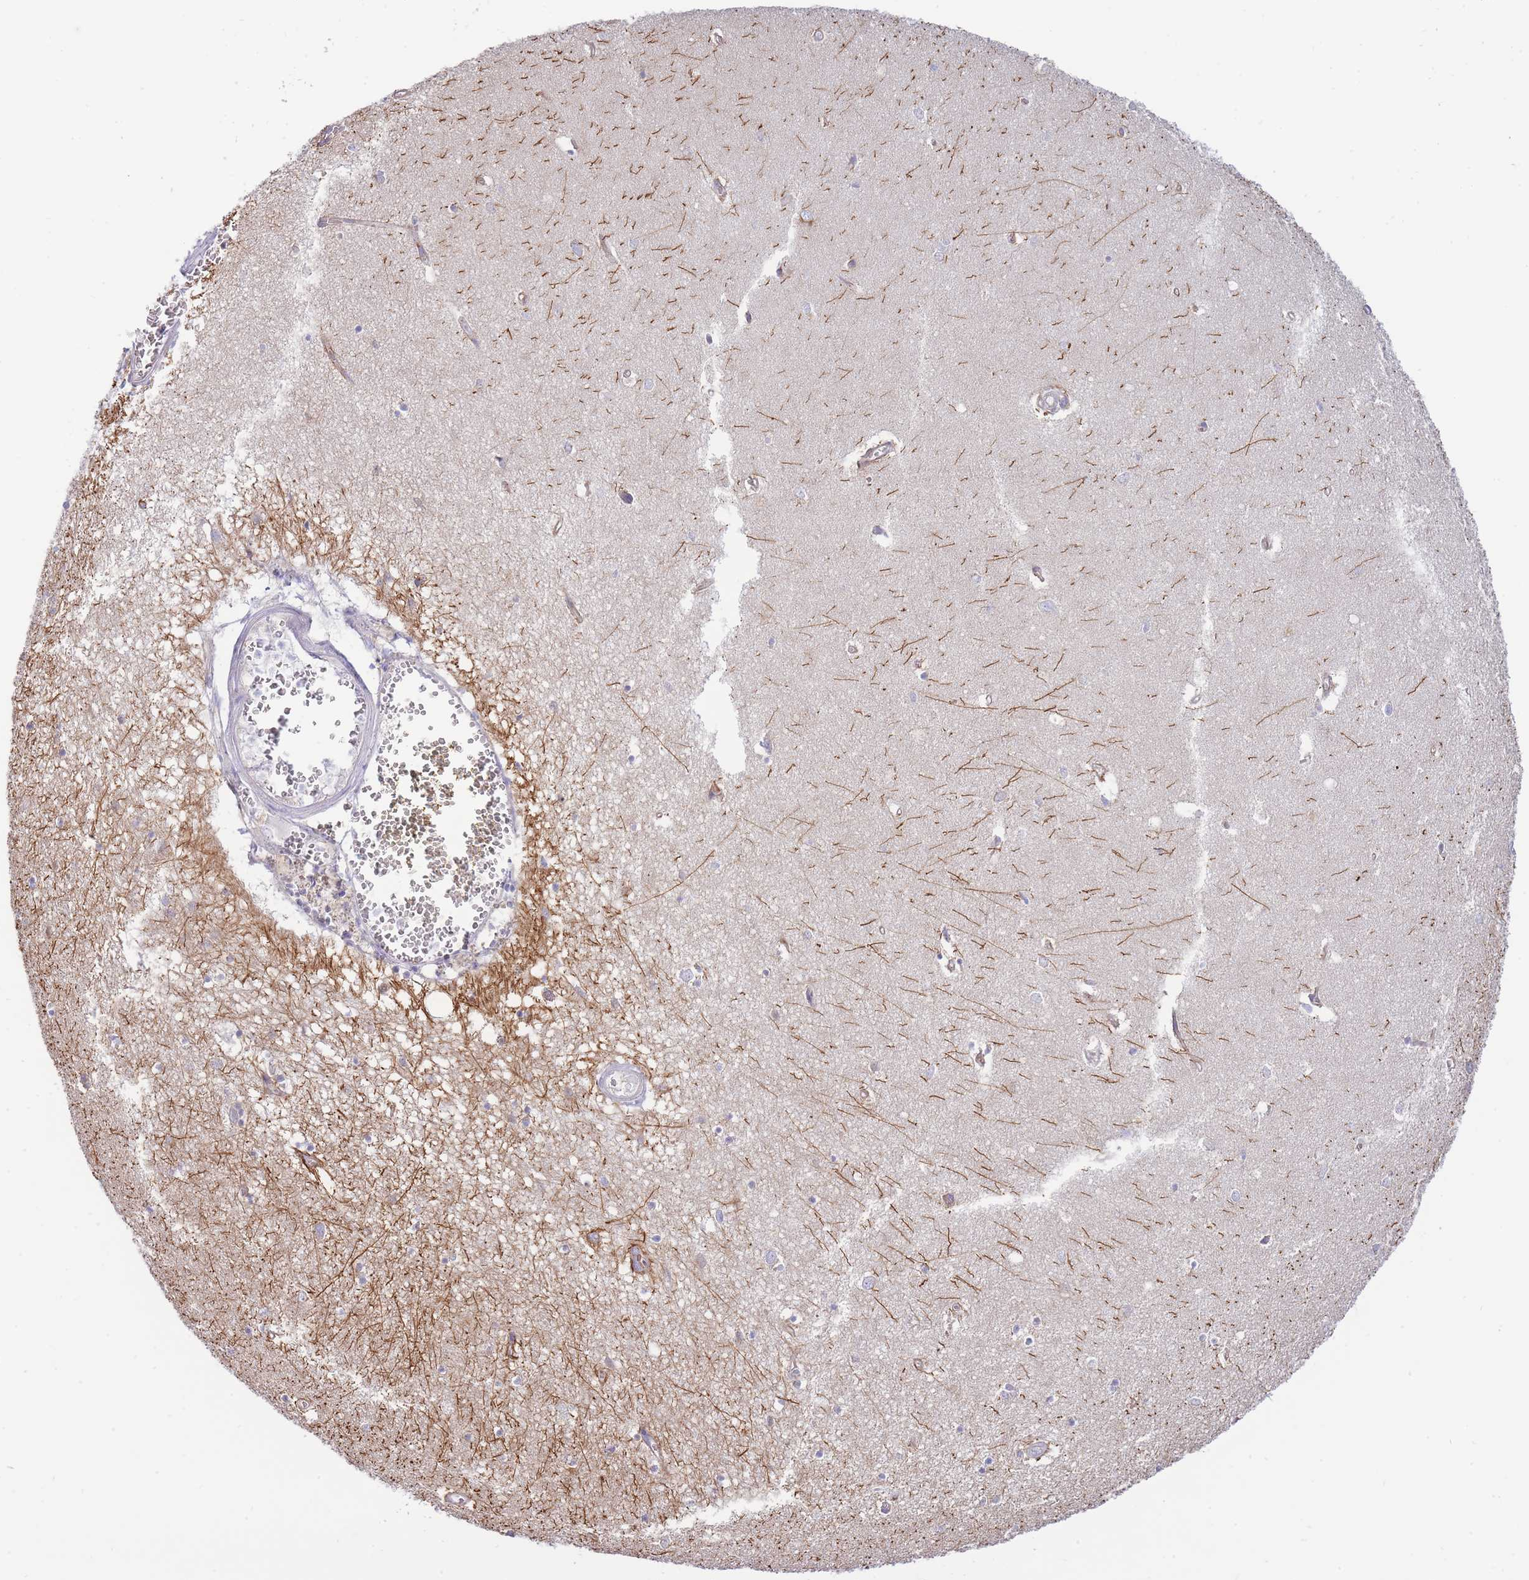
{"staining": {"intensity": "moderate", "quantity": "<25%", "location": "cytoplasmic/membranous"}, "tissue": "hippocampus", "cell_type": "Glial cells", "image_type": "normal", "snomed": [{"axis": "morphology", "description": "Normal tissue, NOS"}, {"axis": "topography", "description": "Hippocampus"}], "caption": "Immunohistochemistry (DAB) staining of normal human hippocampus demonstrates moderate cytoplasmic/membranous protein expression in about <25% of glial cells. (Stains: DAB (3,3'-diaminobenzidine) in brown, nuclei in blue, Microscopy: brightfield microscopy at high magnification).", "gene": "SH2B2", "patient": {"sex": "female", "age": 64}}